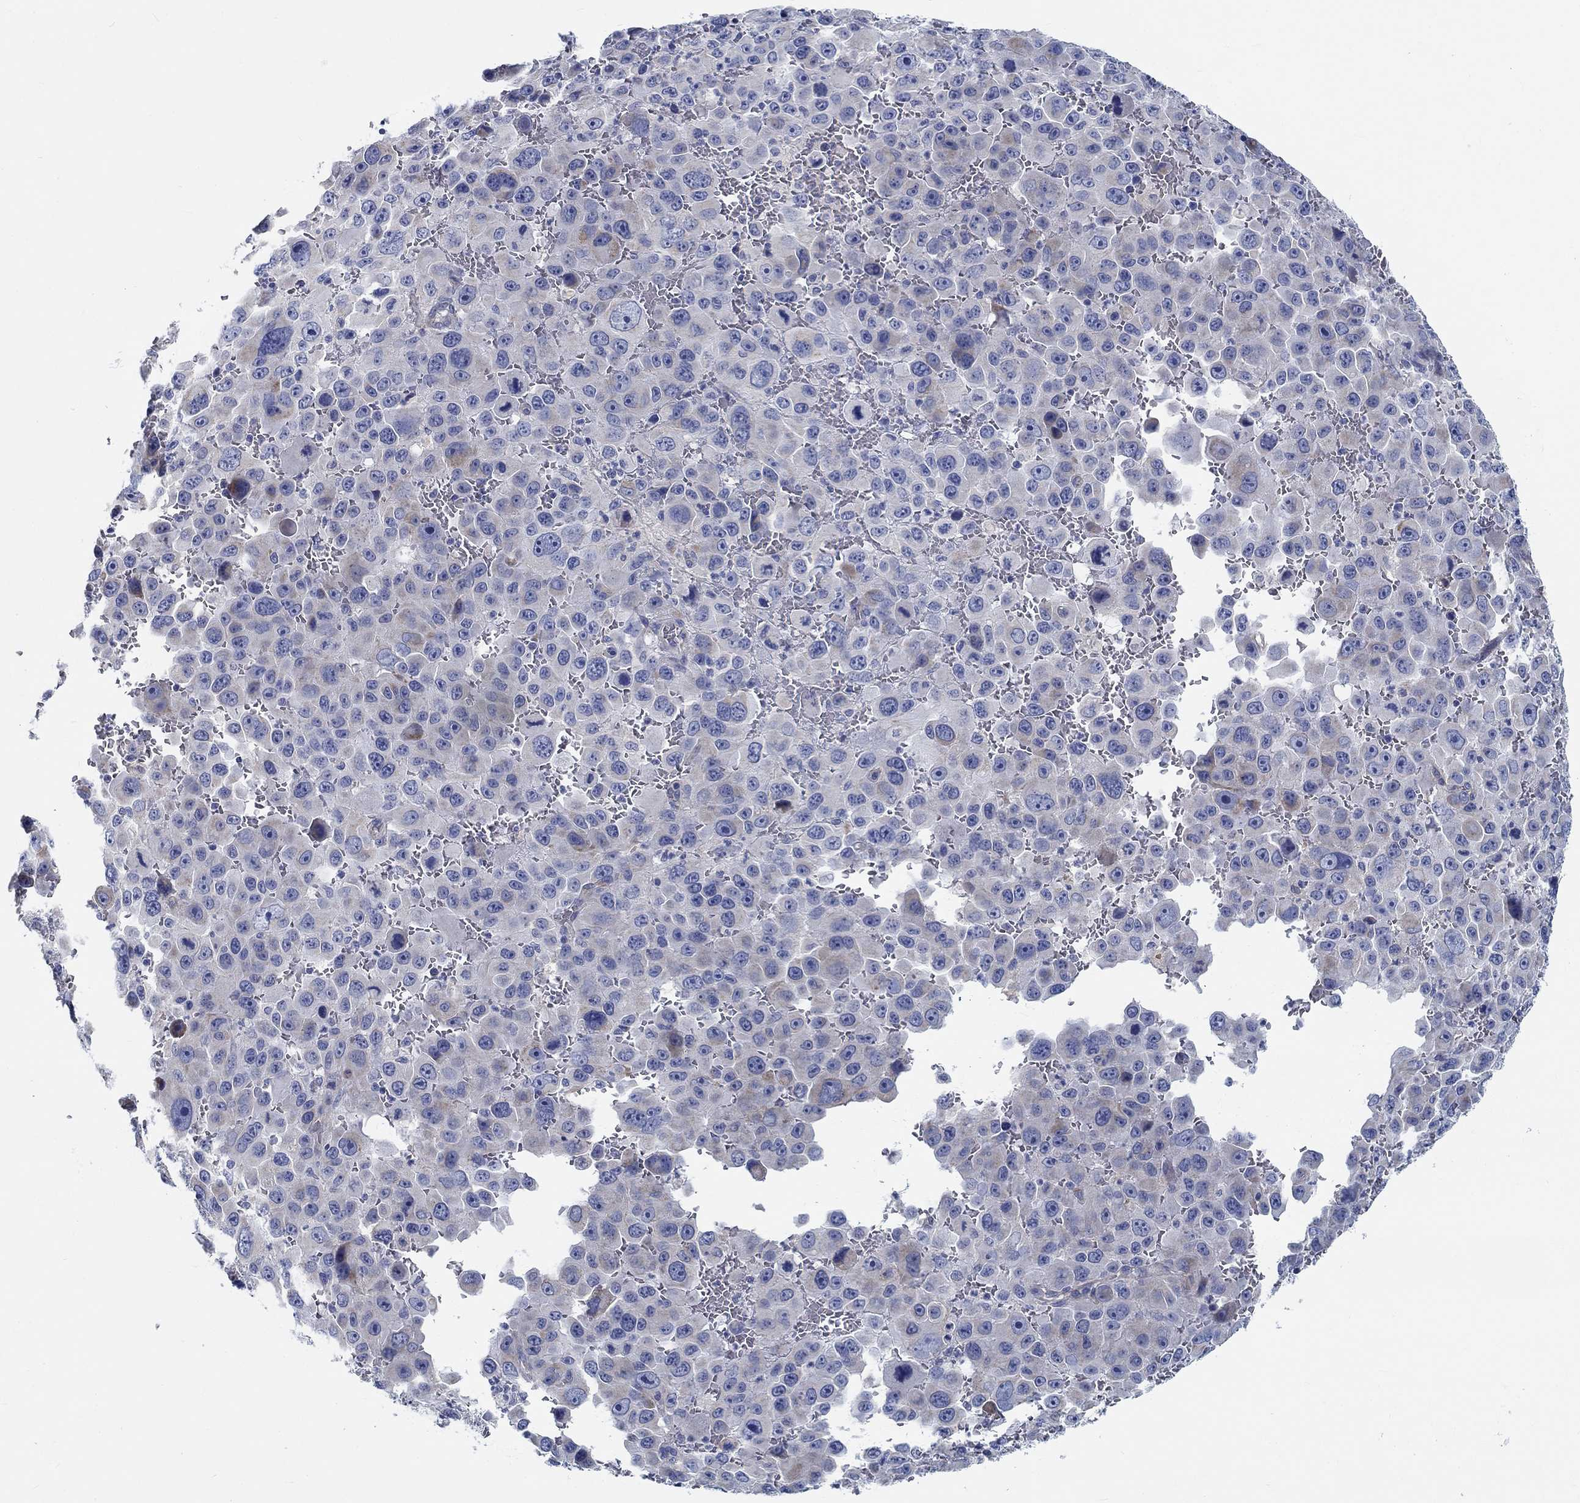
{"staining": {"intensity": "weak", "quantity": "<25%", "location": "cytoplasmic/membranous"}, "tissue": "melanoma", "cell_type": "Tumor cells", "image_type": "cancer", "snomed": [{"axis": "morphology", "description": "Malignant melanoma, NOS"}, {"axis": "topography", "description": "Skin"}], "caption": "Protein analysis of malignant melanoma demonstrates no significant staining in tumor cells. The staining is performed using DAB brown chromogen with nuclei counter-stained in using hematoxylin.", "gene": "MYBPC1", "patient": {"sex": "female", "age": 91}}